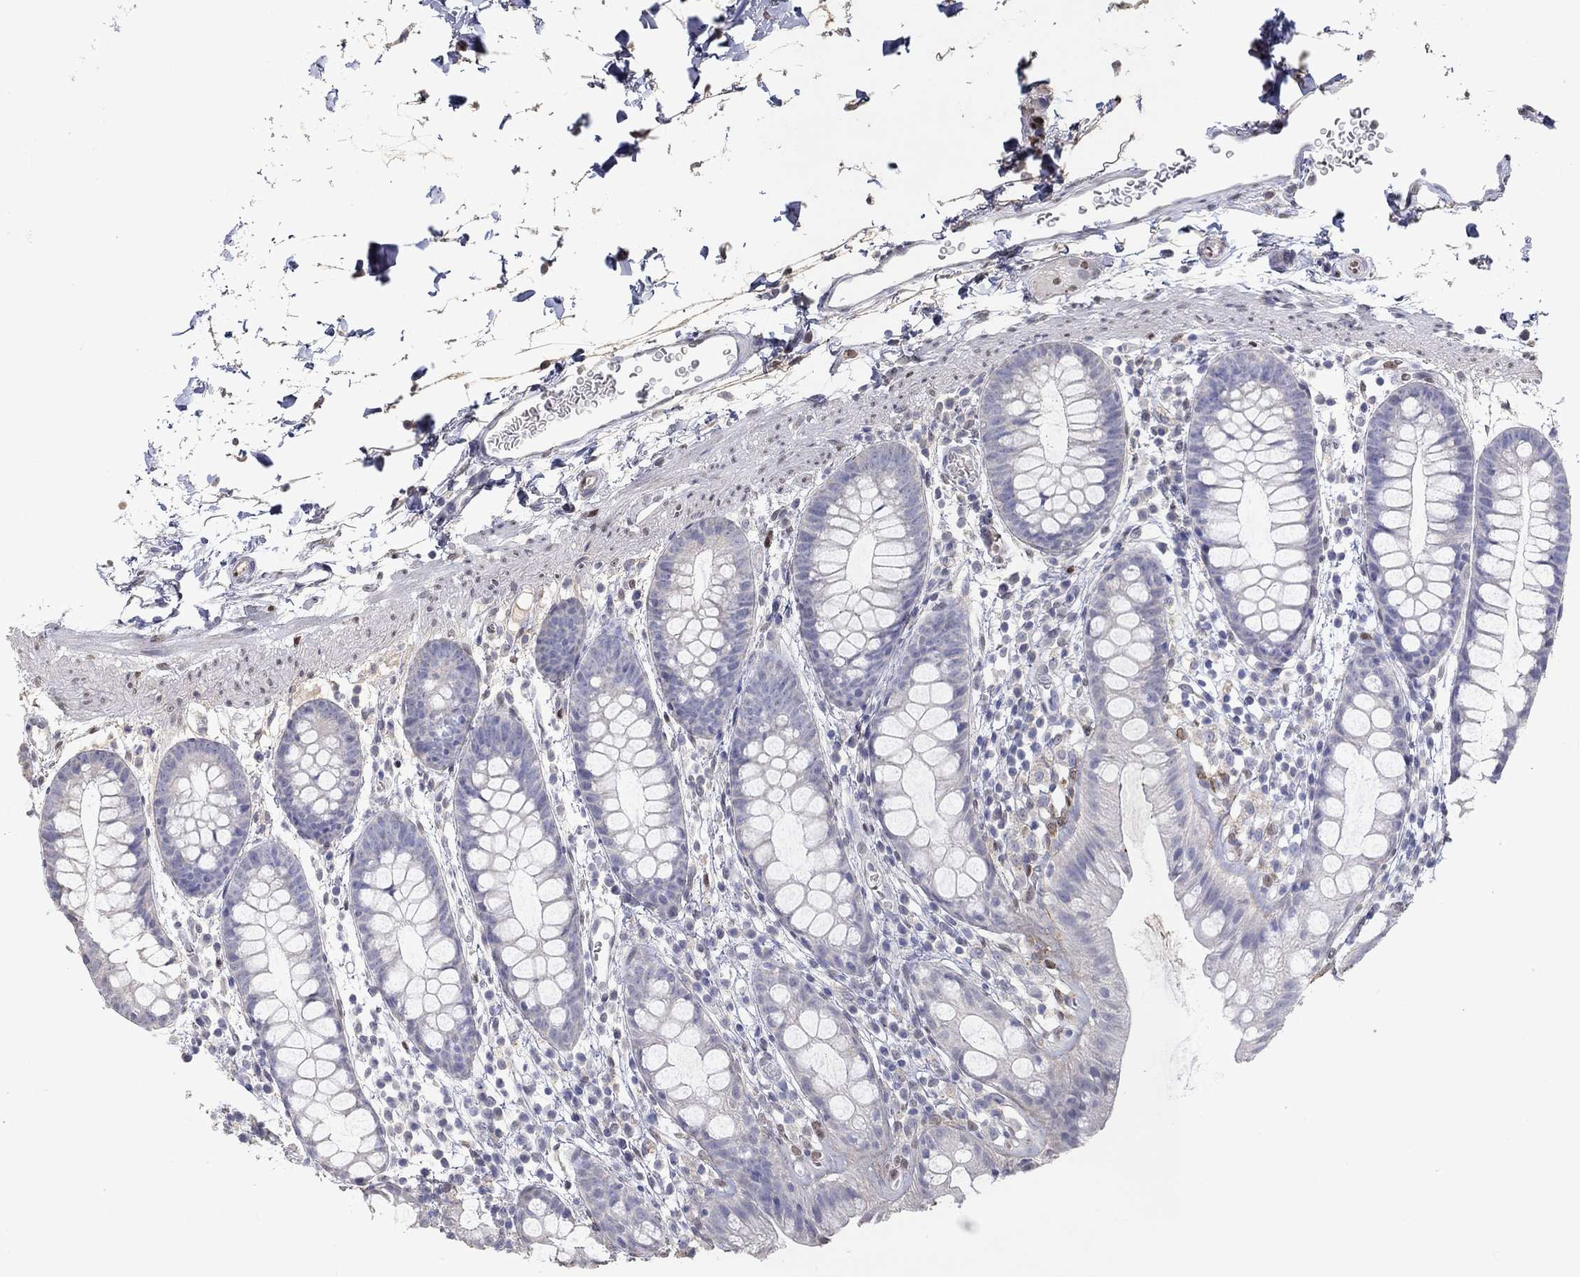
{"staining": {"intensity": "negative", "quantity": "none", "location": "none"}, "tissue": "rectum", "cell_type": "Glandular cells", "image_type": "normal", "snomed": [{"axis": "morphology", "description": "Normal tissue, NOS"}, {"axis": "topography", "description": "Rectum"}], "caption": "This is an immunohistochemistry photomicrograph of benign human rectum. There is no positivity in glandular cells.", "gene": "FGF2", "patient": {"sex": "male", "age": 57}}